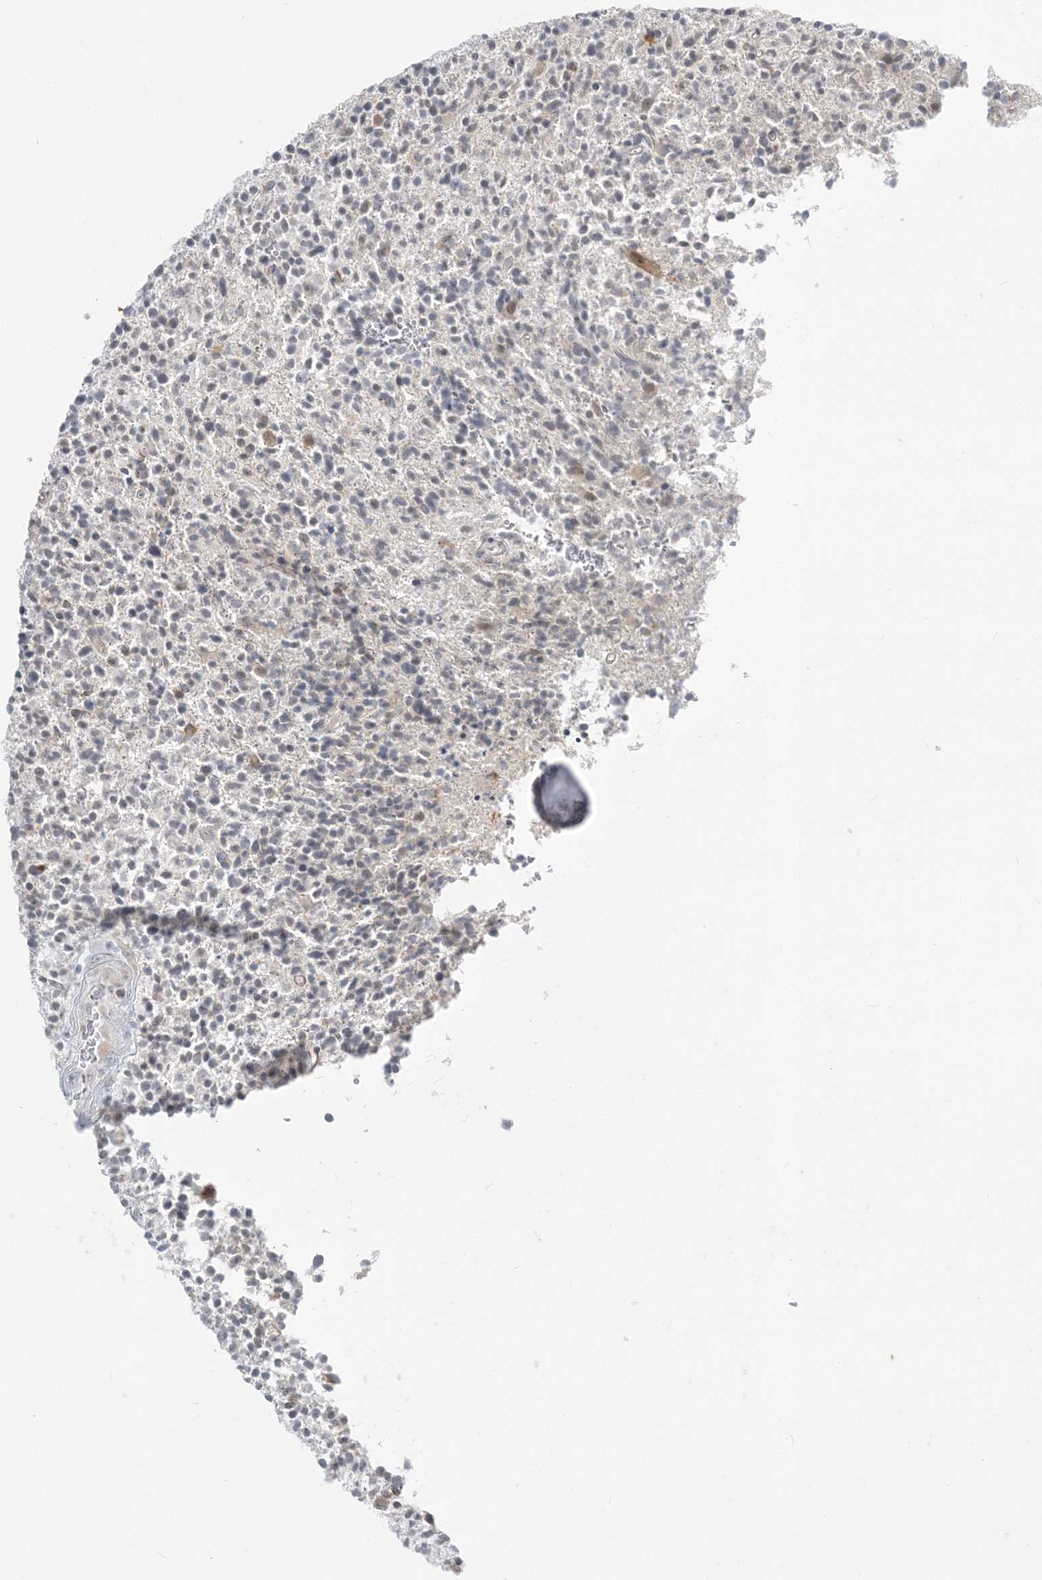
{"staining": {"intensity": "moderate", "quantity": "<25%", "location": "cytoplasmic/membranous"}, "tissue": "glioma", "cell_type": "Tumor cells", "image_type": "cancer", "snomed": [{"axis": "morphology", "description": "Glioma, malignant, High grade"}, {"axis": "topography", "description": "Brain"}], "caption": "IHC (DAB (3,3'-diaminobenzidine)) staining of human glioma shows moderate cytoplasmic/membranous protein expression in approximately <25% of tumor cells.", "gene": "ZC3H6", "patient": {"sex": "male", "age": 72}}